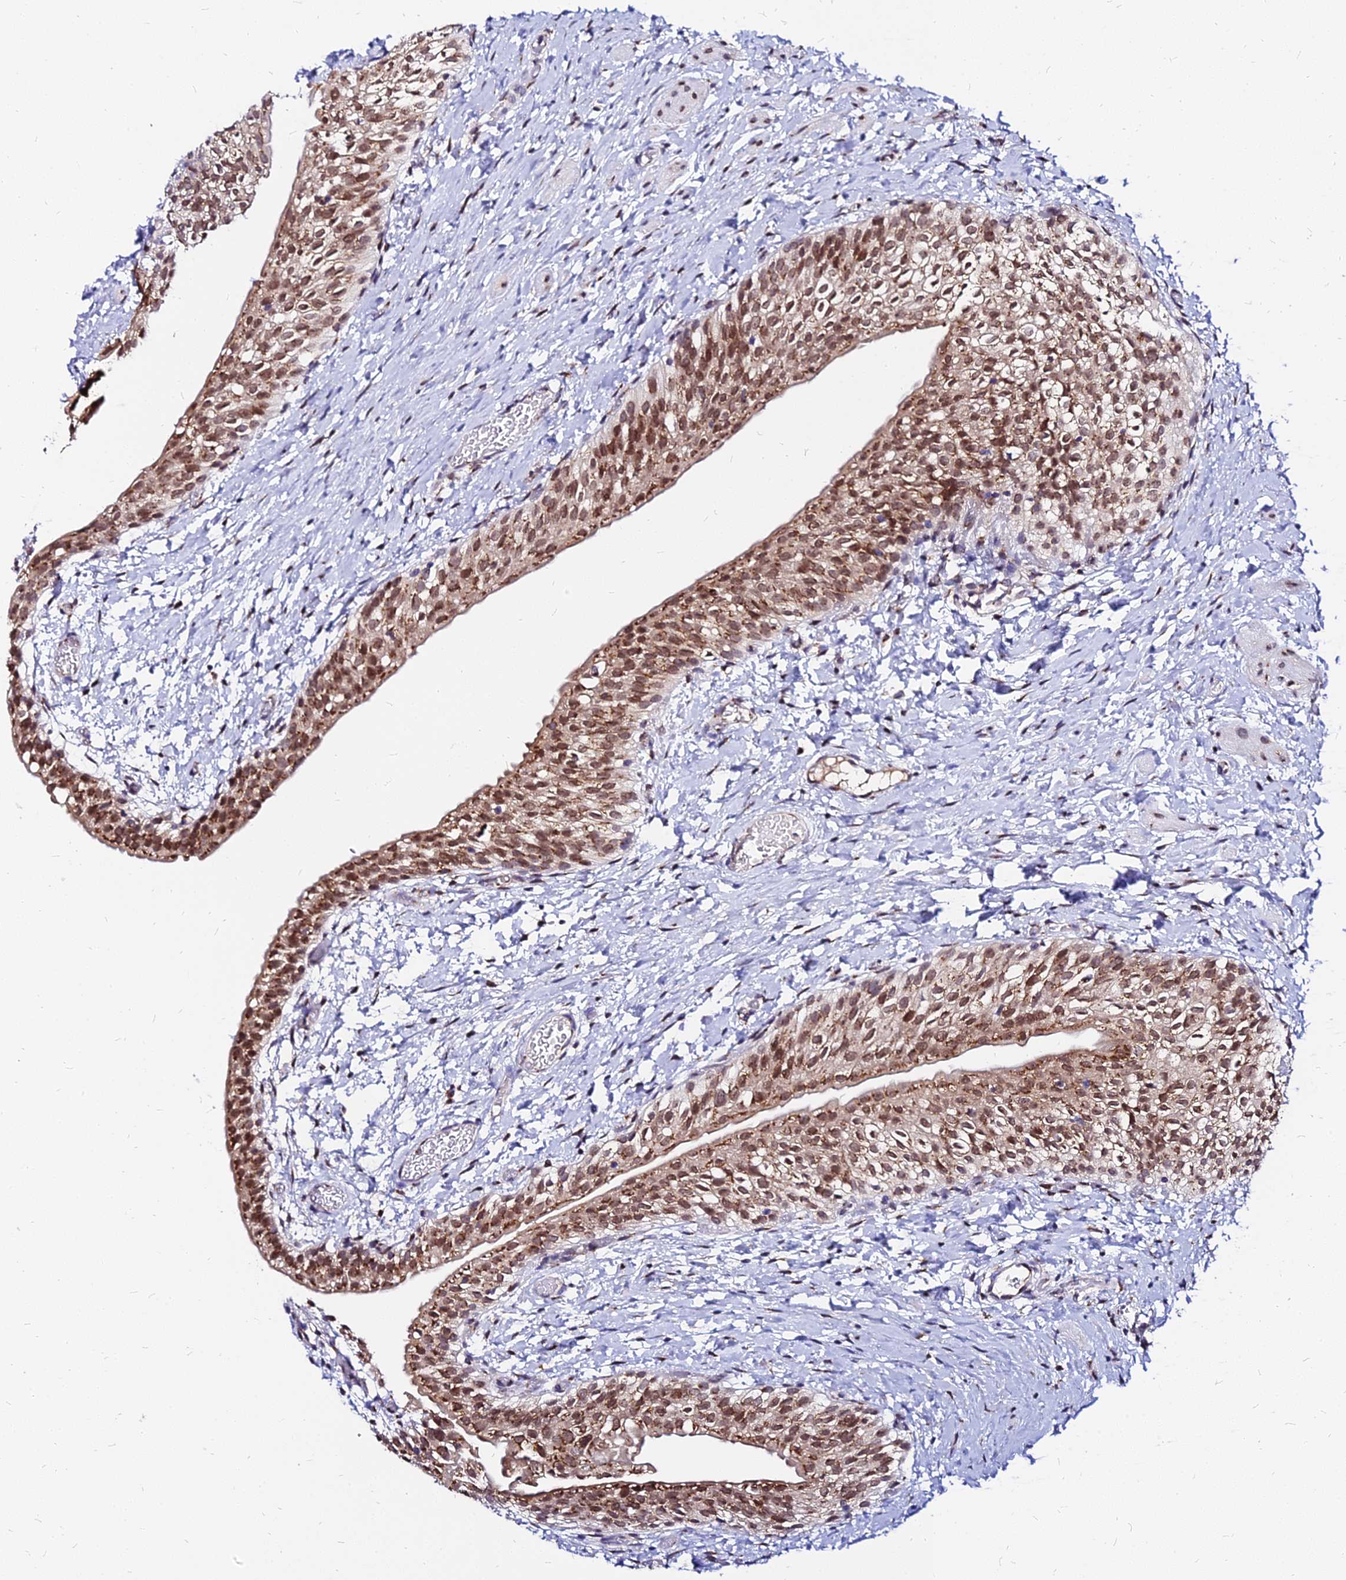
{"staining": {"intensity": "moderate", "quantity": ">75%", "location": "nuclear"}, "tissue": "urinary bladder", "cell_type": "Urothelial cells", "image_type": "normal", "snomed": [{"axis": "morphology", "description": "Normal tissue, NOS"}, {"axis": "topography", "description": "Urinary bladder"}], "caption": "Immunohistochemical staining of unremarkable human urinary bladder shows medium levels of moderate nuclear positivity in approximately >75% of urothelial cells.", "gene": "RNF121", "patient": {"sex": "male", "age": 1}}